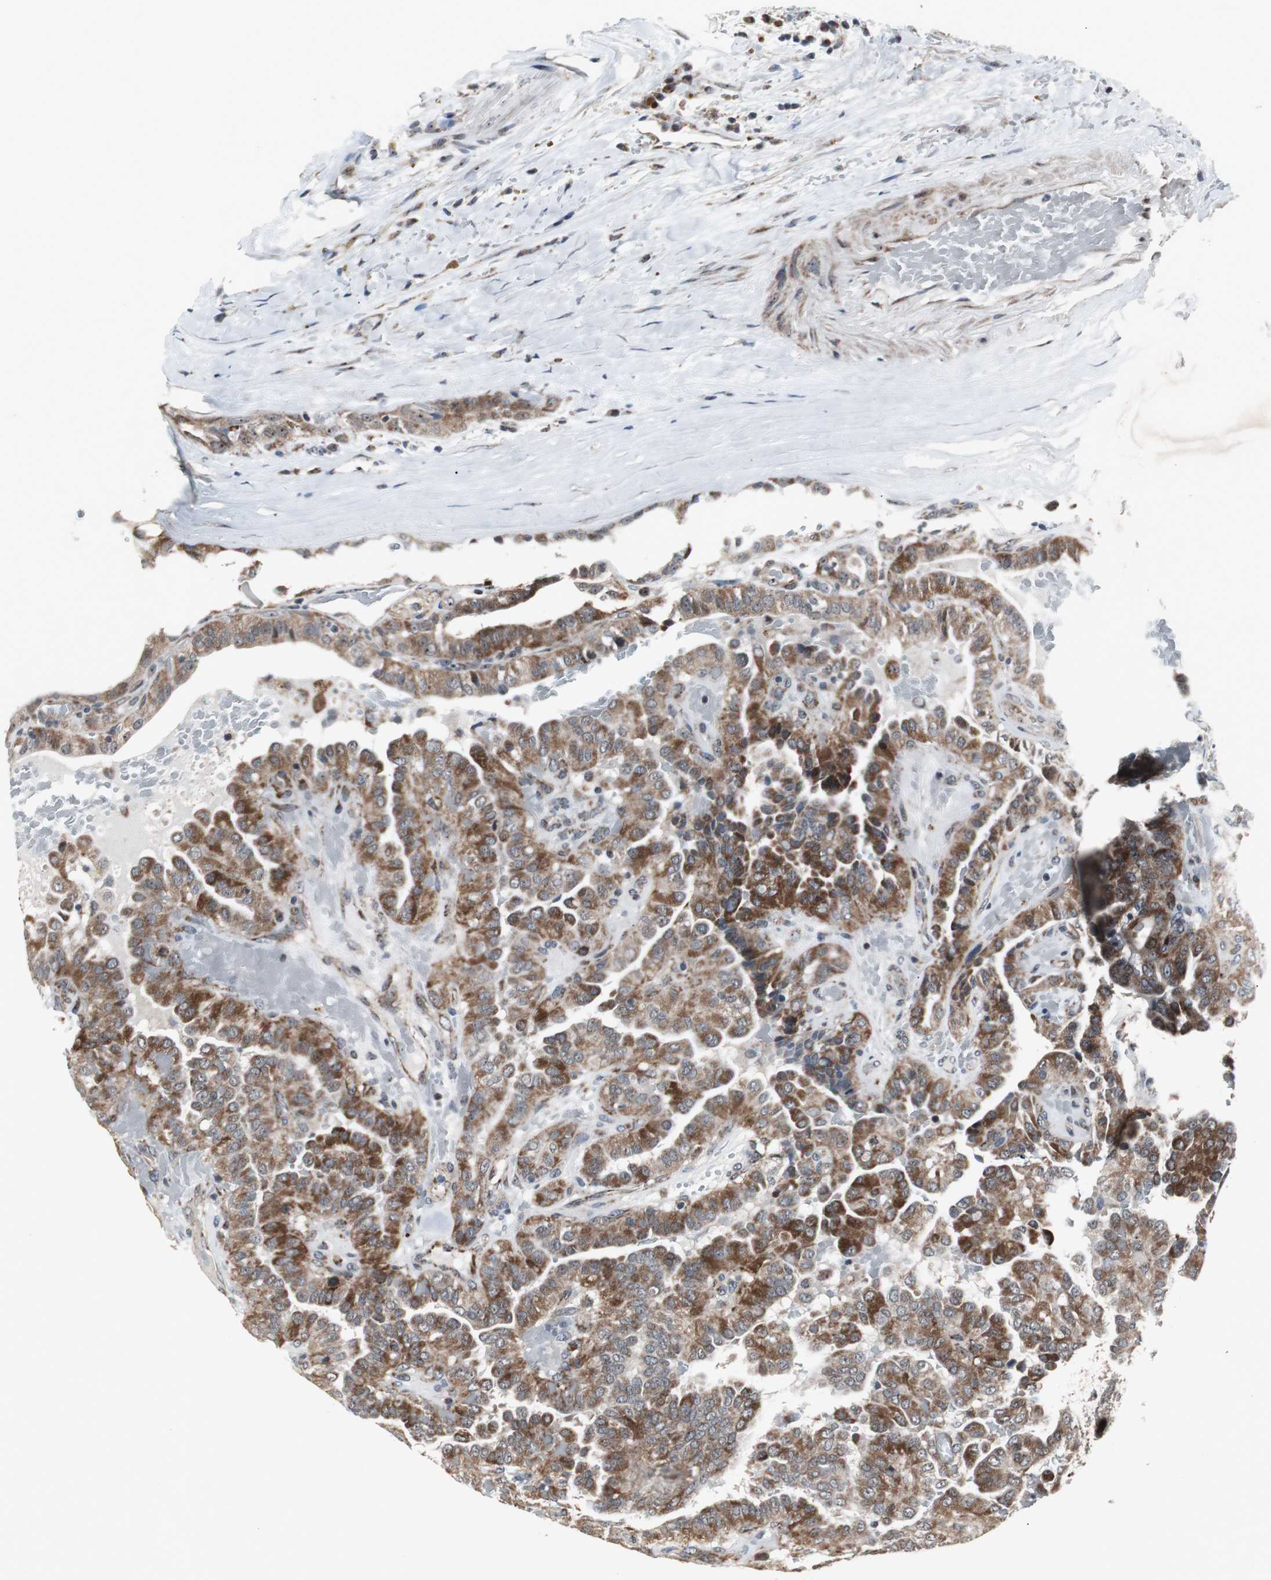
{"staining": {"intensity": "strong", "quantity": ">75%", "location": "cytoplasmic/membranous"}, "tissue": "thyroid cancer", "cell_type": "Tumor cells", "image_type": "cancer", "snomed": [{"axis": "morphology", "description": "Papillary adenocarcinoma, NOS"}, {"axis": "topography", "description": "Thyroid gland"}], "caption": "A high-resolution micrograph shows IHC staining of thyroid cancer, which demonstrates strong cytoplasmic/membranous positivity in approximately >75% of tumor cells.", "gene": "MRPL40", "patient": {"sex": "male", "age": 77}}